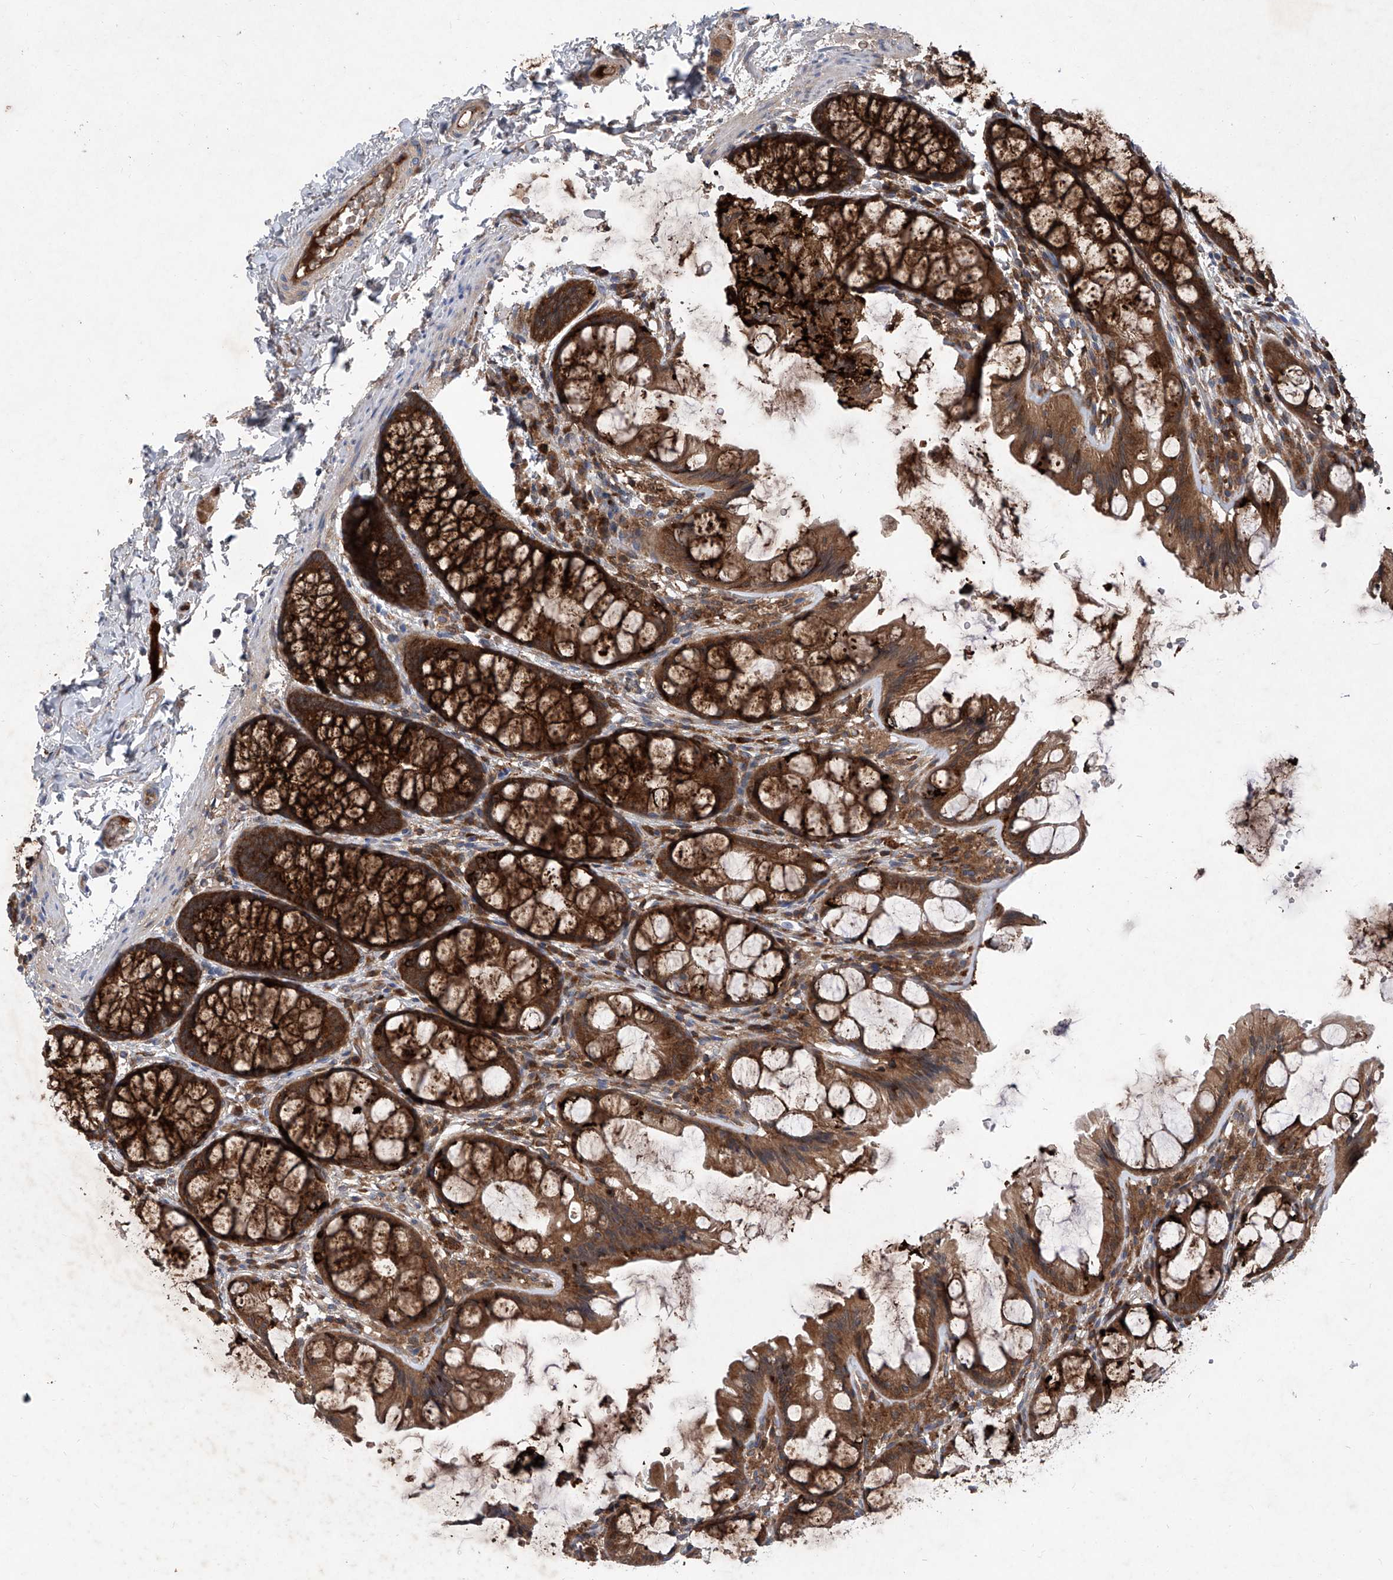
{"staining": {"intensity": "moderate", "quantity": ">75%", "location": "cytoplasmic/membranous"}, "tissue": "colon", "cell_type": "Endothelial cells", "image_type": "normal", "snomed": [{"axis": "morphology", "description": "Normal tissue, NOS"}, {"axis": "topography", "description": "Colon"}], "caption": "This is a micrograph of immunohistochemistry staining of benign colon, which shows moderate staining in the cytoplasmic/membranous of endothelial cells.", "gene": "ASCC3", "patient": {"sex": "male", "age": 47}}